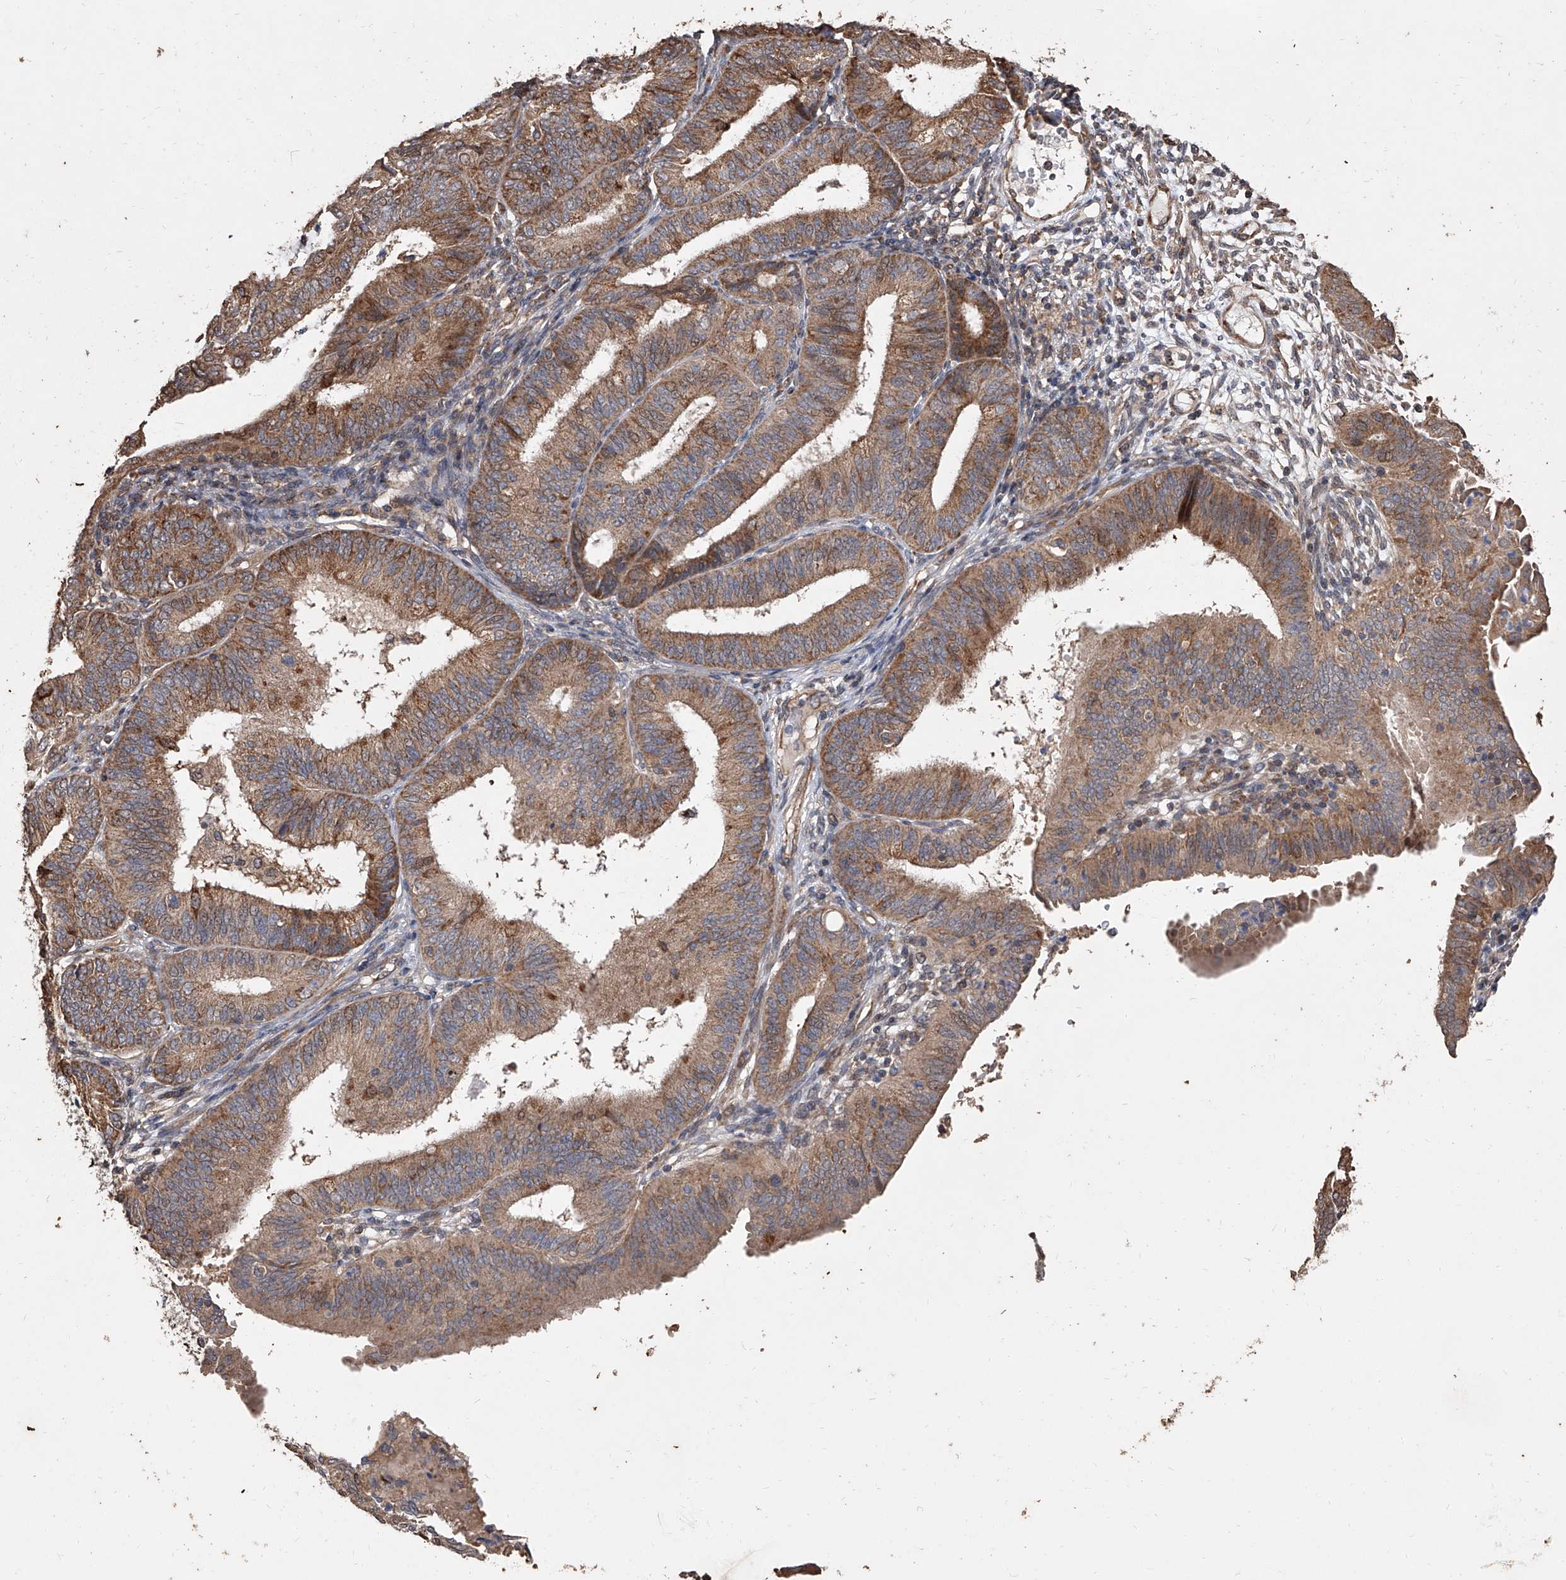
{"staining": {"intensity": "moderate", "quantity": ">75%", "location": "cytoplasmic/membranous"}, "tissue": "endometrial cancer", "cell_type": "Tumor cells", "image_type": "cancer", "snomed": [{"axis": "morphology", "description": "Adenocarcinoma, NOS"}, {"axis": "topography", "description": "Endometrium"}], "caption": "An immunohistochemistry histopathology image of neoplastic tissue is shown. Protein staining in brown shows moderate cytoplasmic/membranous positivity in endometrial adenocarcinoma within tumor cells.", "gene": "LTV1", "patient": {"sex": "female", "age": 51}}